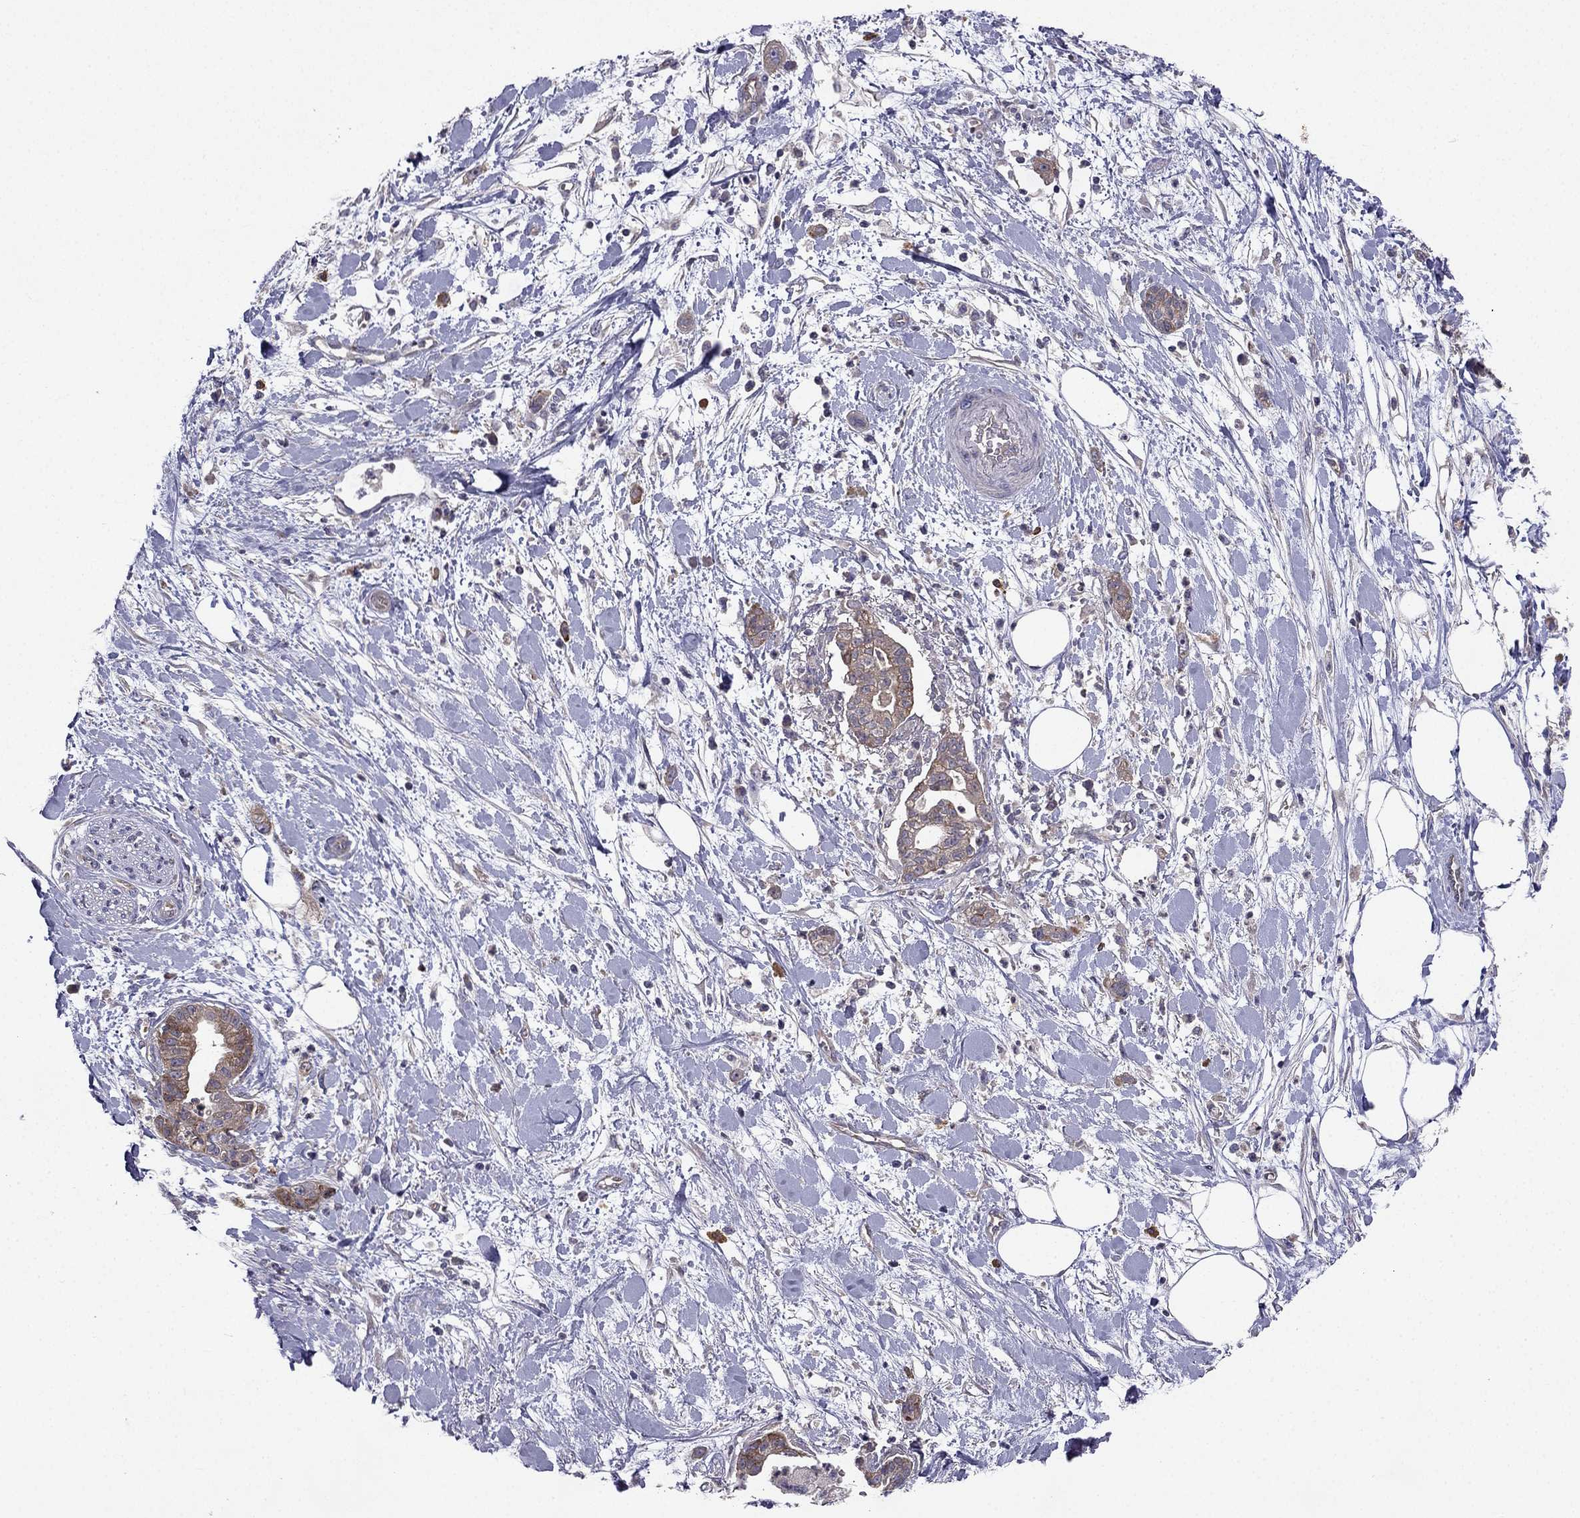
{"staining": {"intensity": "moderate", "quantity": "25%-75%", "location": "cytoplasmic/membranous"}, "tissue": "pancreatic cancer", "cell_type": "Tumor cells", "image_type": "cancer", "snomed": [{"axis": "morphology", "description": "Normal tissue, NOS"}, {"axis": "morphology", "description": "Adenocarcinoma, NOS"}, {"axis": "topography", "description": "Lymph node"}, {"axis": "topography", "description": "Pancreas"}], "caption": "Pancreatic cancer was stained to show a protein in brown. There is medium levels of moderate cytoplasmic/membranous expression in approximately 25%-75% of tumor cells.", "gene": "STXBP5", "patient": {"sex": "female", "age": 58}}